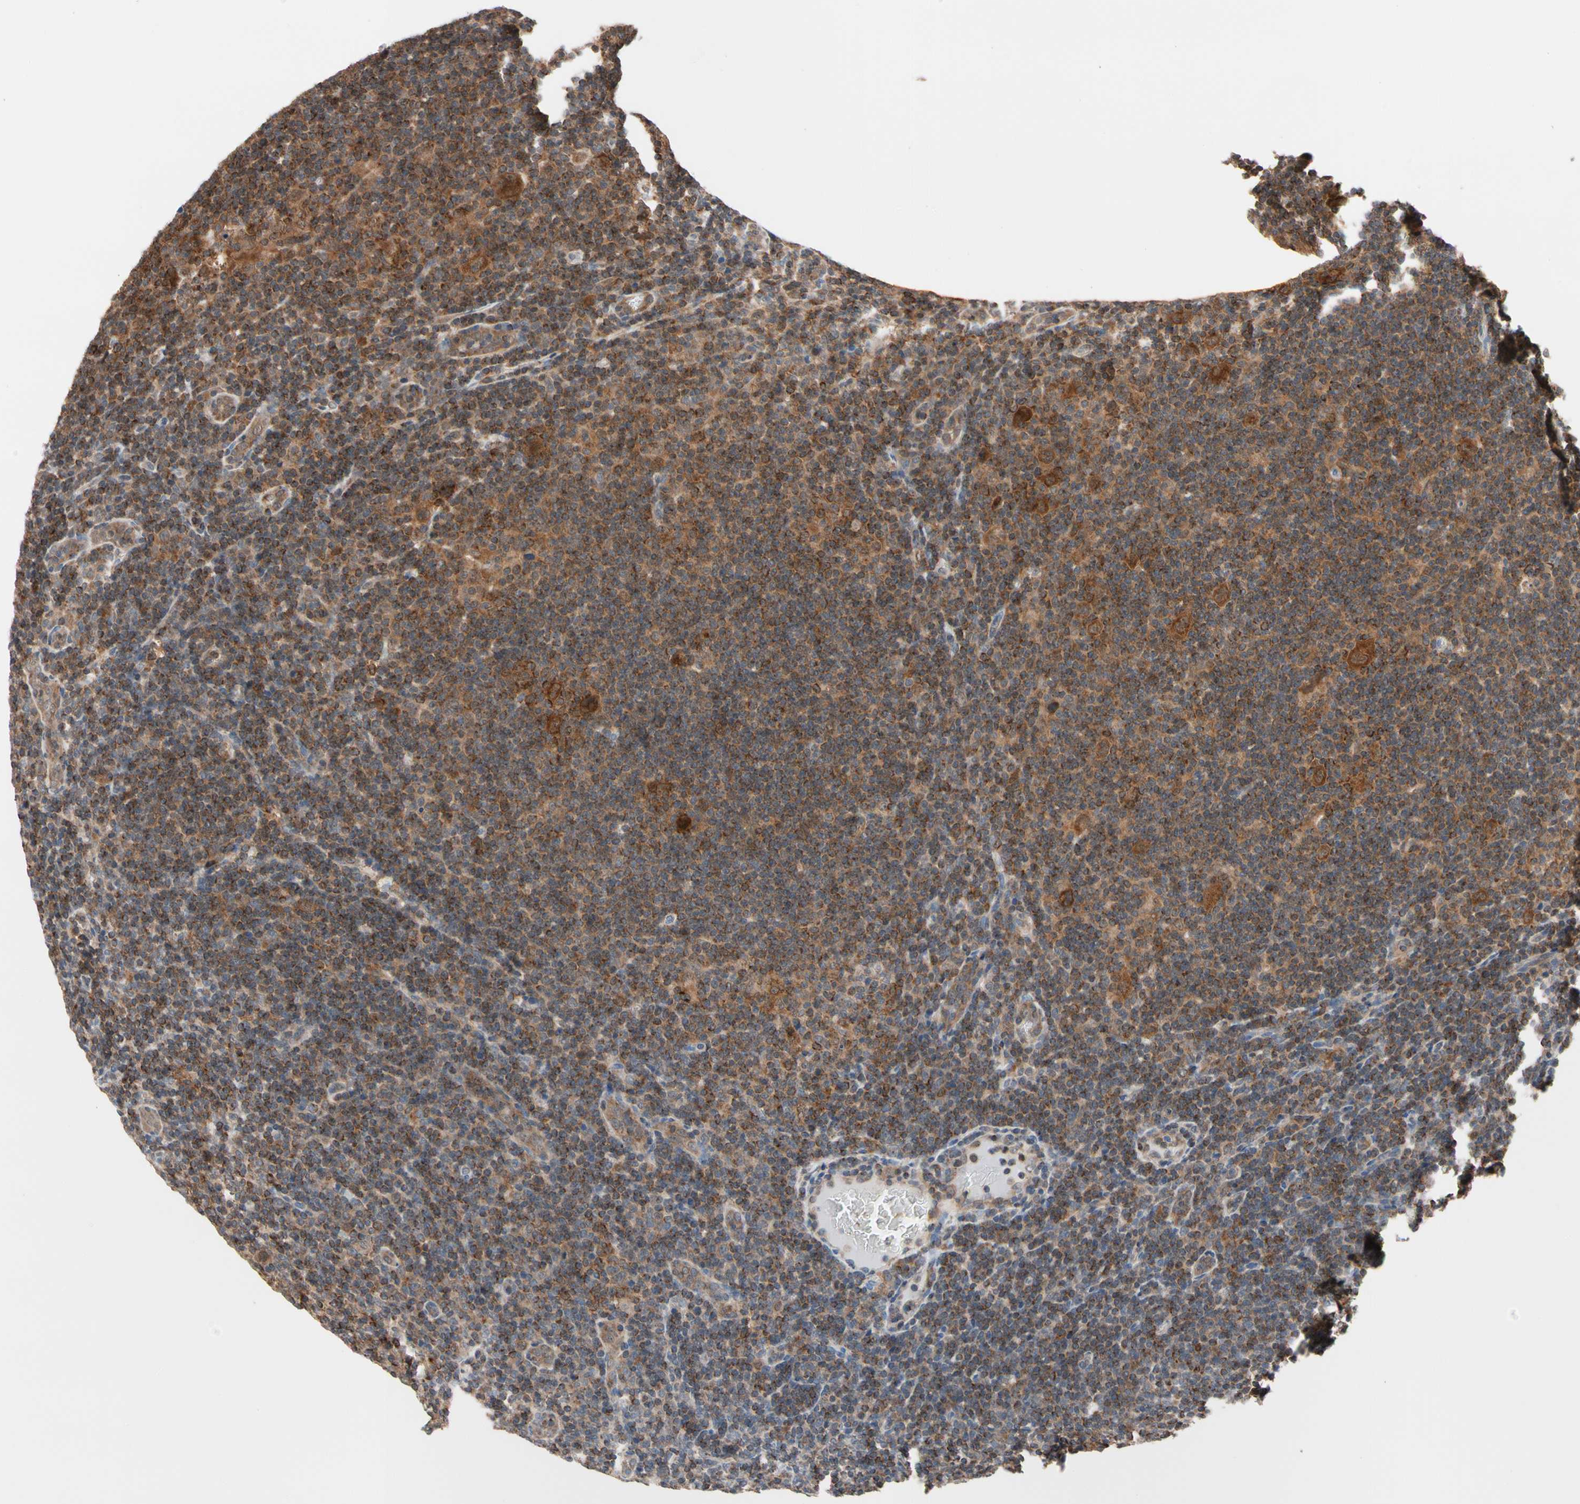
{"staining": {"intensity": "strong", "quantity": ">75%", "location": "cytoplasmic/membranous"}, "tissue": "lymphoma", "cell_type": "Tumor cells", "image_type": "cancer", "snomed": [{"axis": "morphology", "description": "Hodgkin's disease, NOS"}, {"axis": "topography", "description": "Lymph node"}], "caption": "This photomicrograph displays immunohistochemistry staining of lymphoma, with high strong cytoplasmic/membranous positivity in about >75% of tumor cells.", "gene": "MTHFS", "patient": {"sex": "female", "age": 57}}